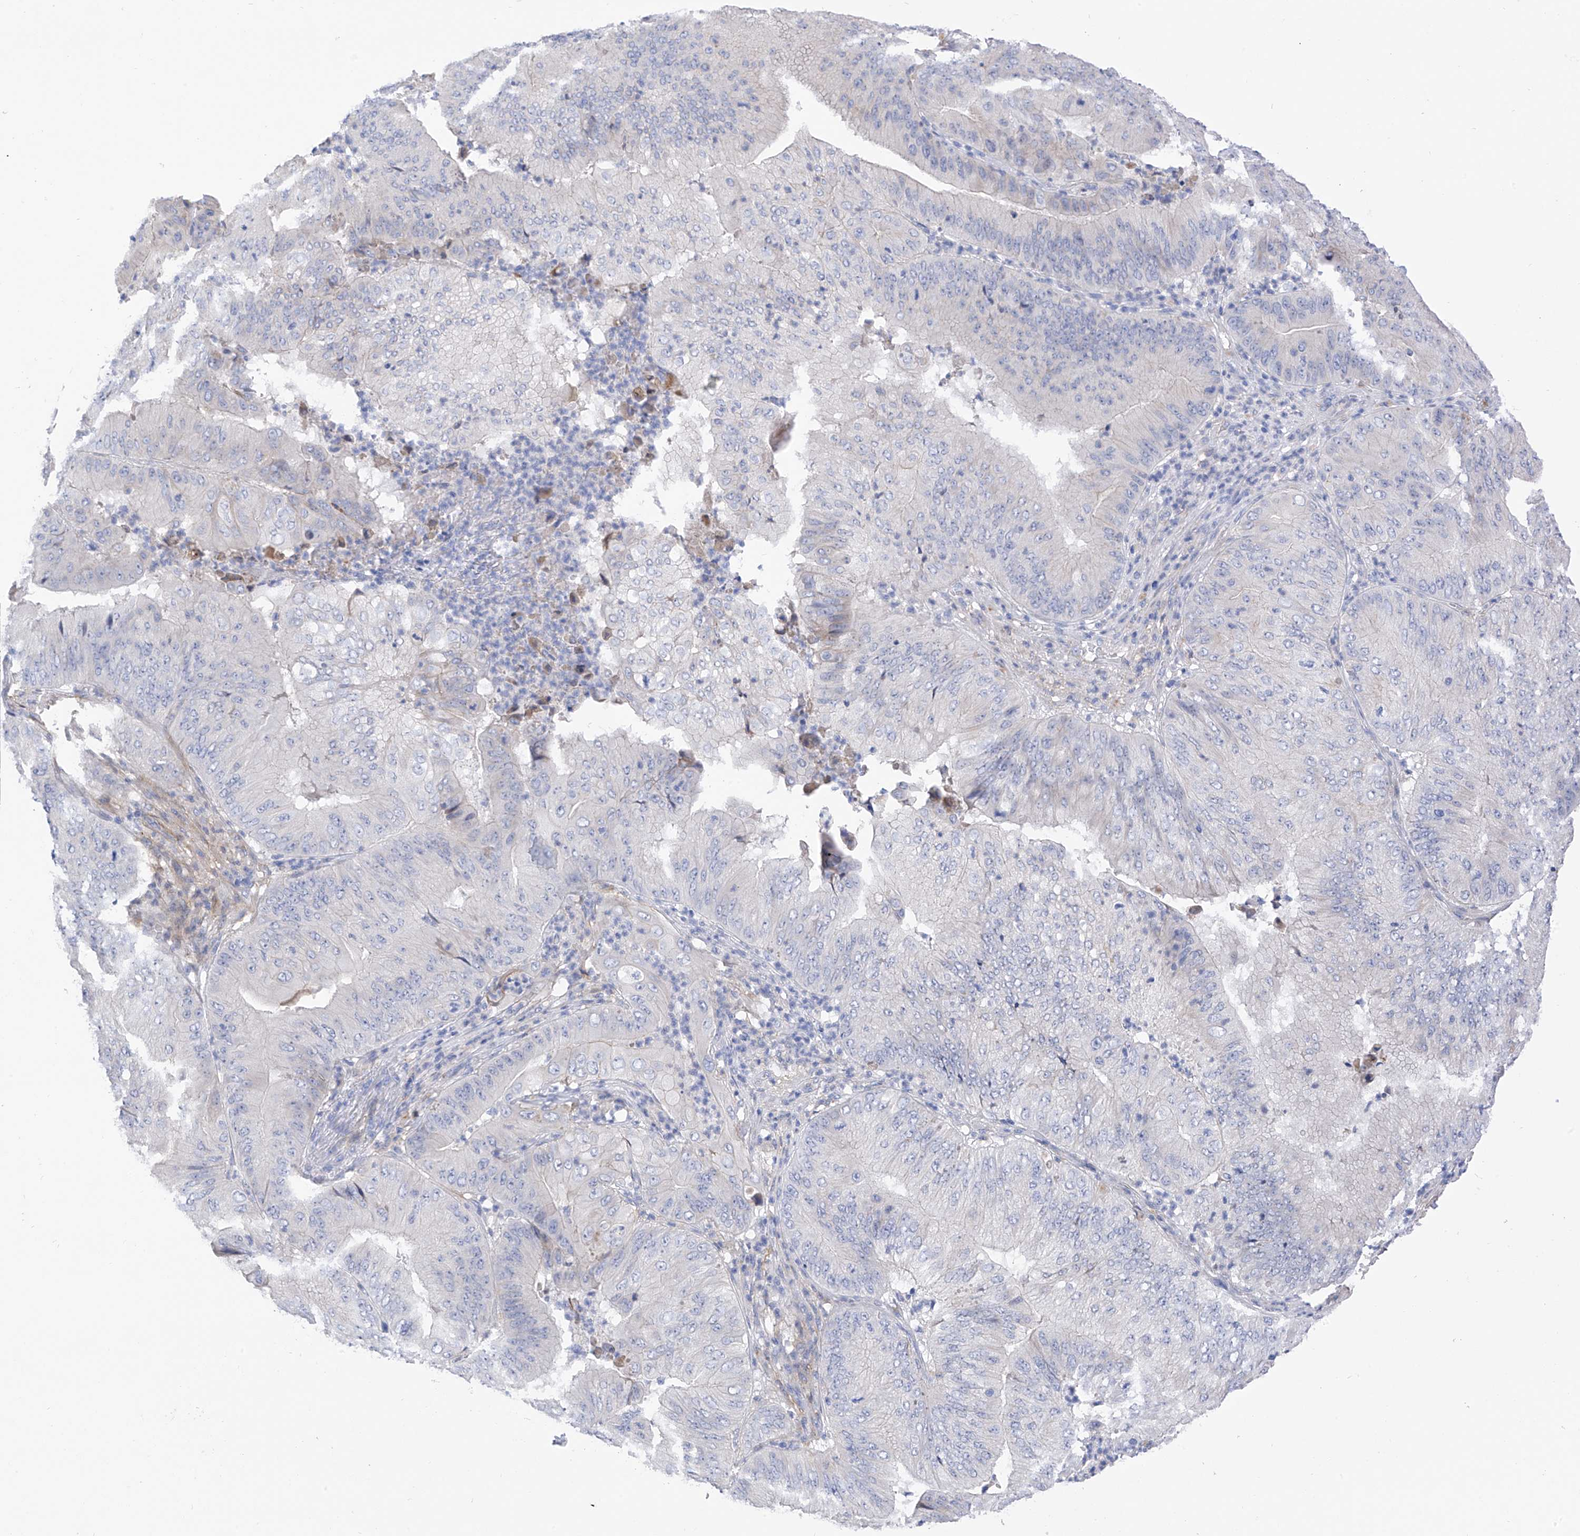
{"staining": {"intensity": "negative", "quantity": "none", "location": "none"}, "tissue": "pancreatic cancer", "cell_type": "Tumor cells", "image_type": "cancer", "snomed": [{"axis": "morphology", "description": "Adenocarcinoma, NOS"}, {"axis": "topography", "description": "Pancreas"}], "caption": "Tumor cells show no significant staining in pancreatic adenocarcinoma. The staining was performed using DAB (3,3'-diaminobenzidine) to visualize the protein expression in brown, while the nuclei were stained in blue with hematoxylin (Magnification: 20x).", "gene": "ITGA9", "patient": {"sex": "female", "age": 77}}